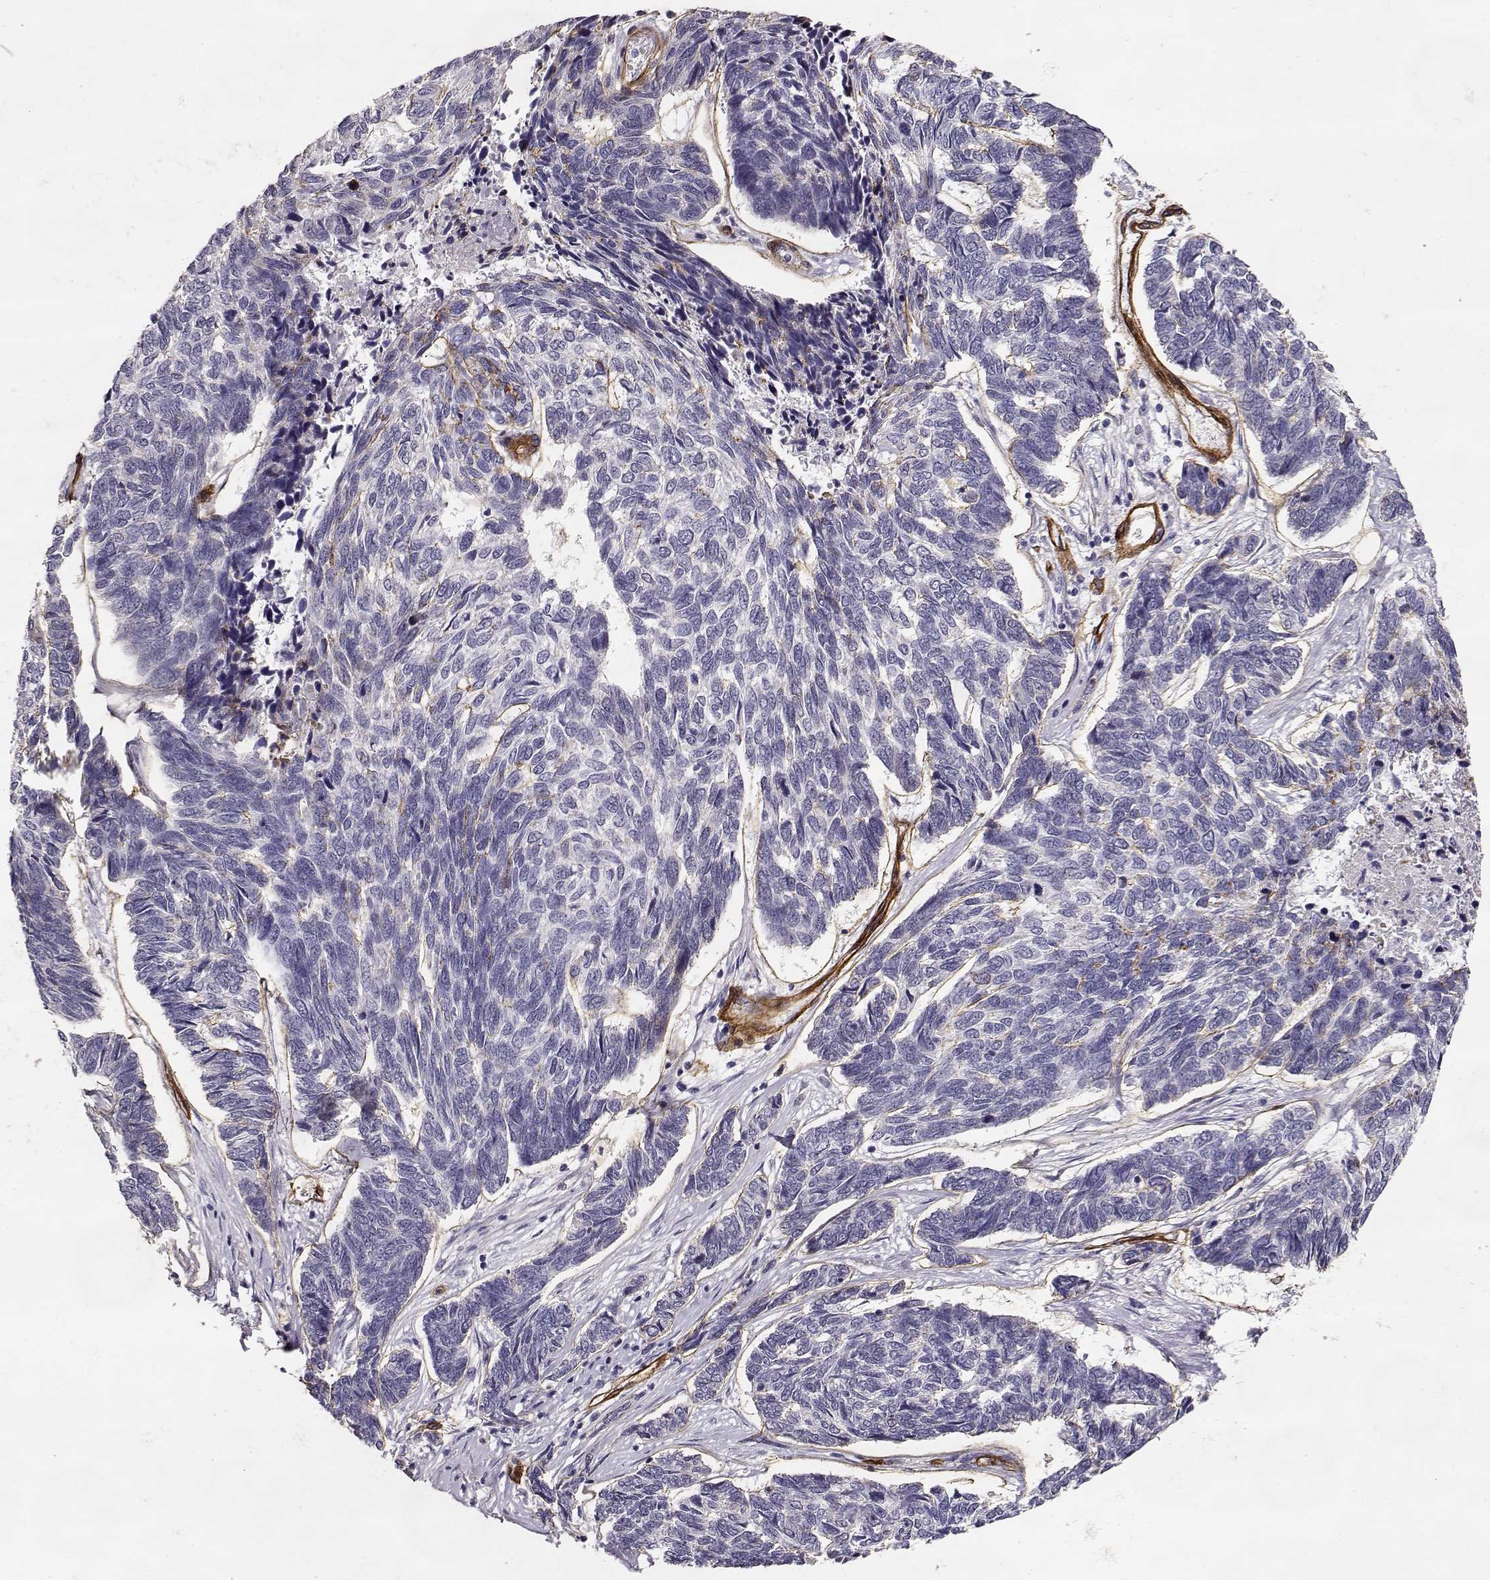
{"staining": {"intensity": "negative", "quantity": "none", "location": "none"}, "tissue": "skin cancer", "cell_type": "Tumor cells", "image_type": "cancer", "snomed": [{"axis": "morphology", "description": "Basal cell carcinoma"}, {"axis": "topography", "description": "Skin"}], "caption": "A high-resolution image shows IHC staining of skin cancer (basal cell carcinoma), which exhibits no significant positivity in tumor cells.", "gene": "LAMC1", "patient": {"sex": "female", "age": 65}}